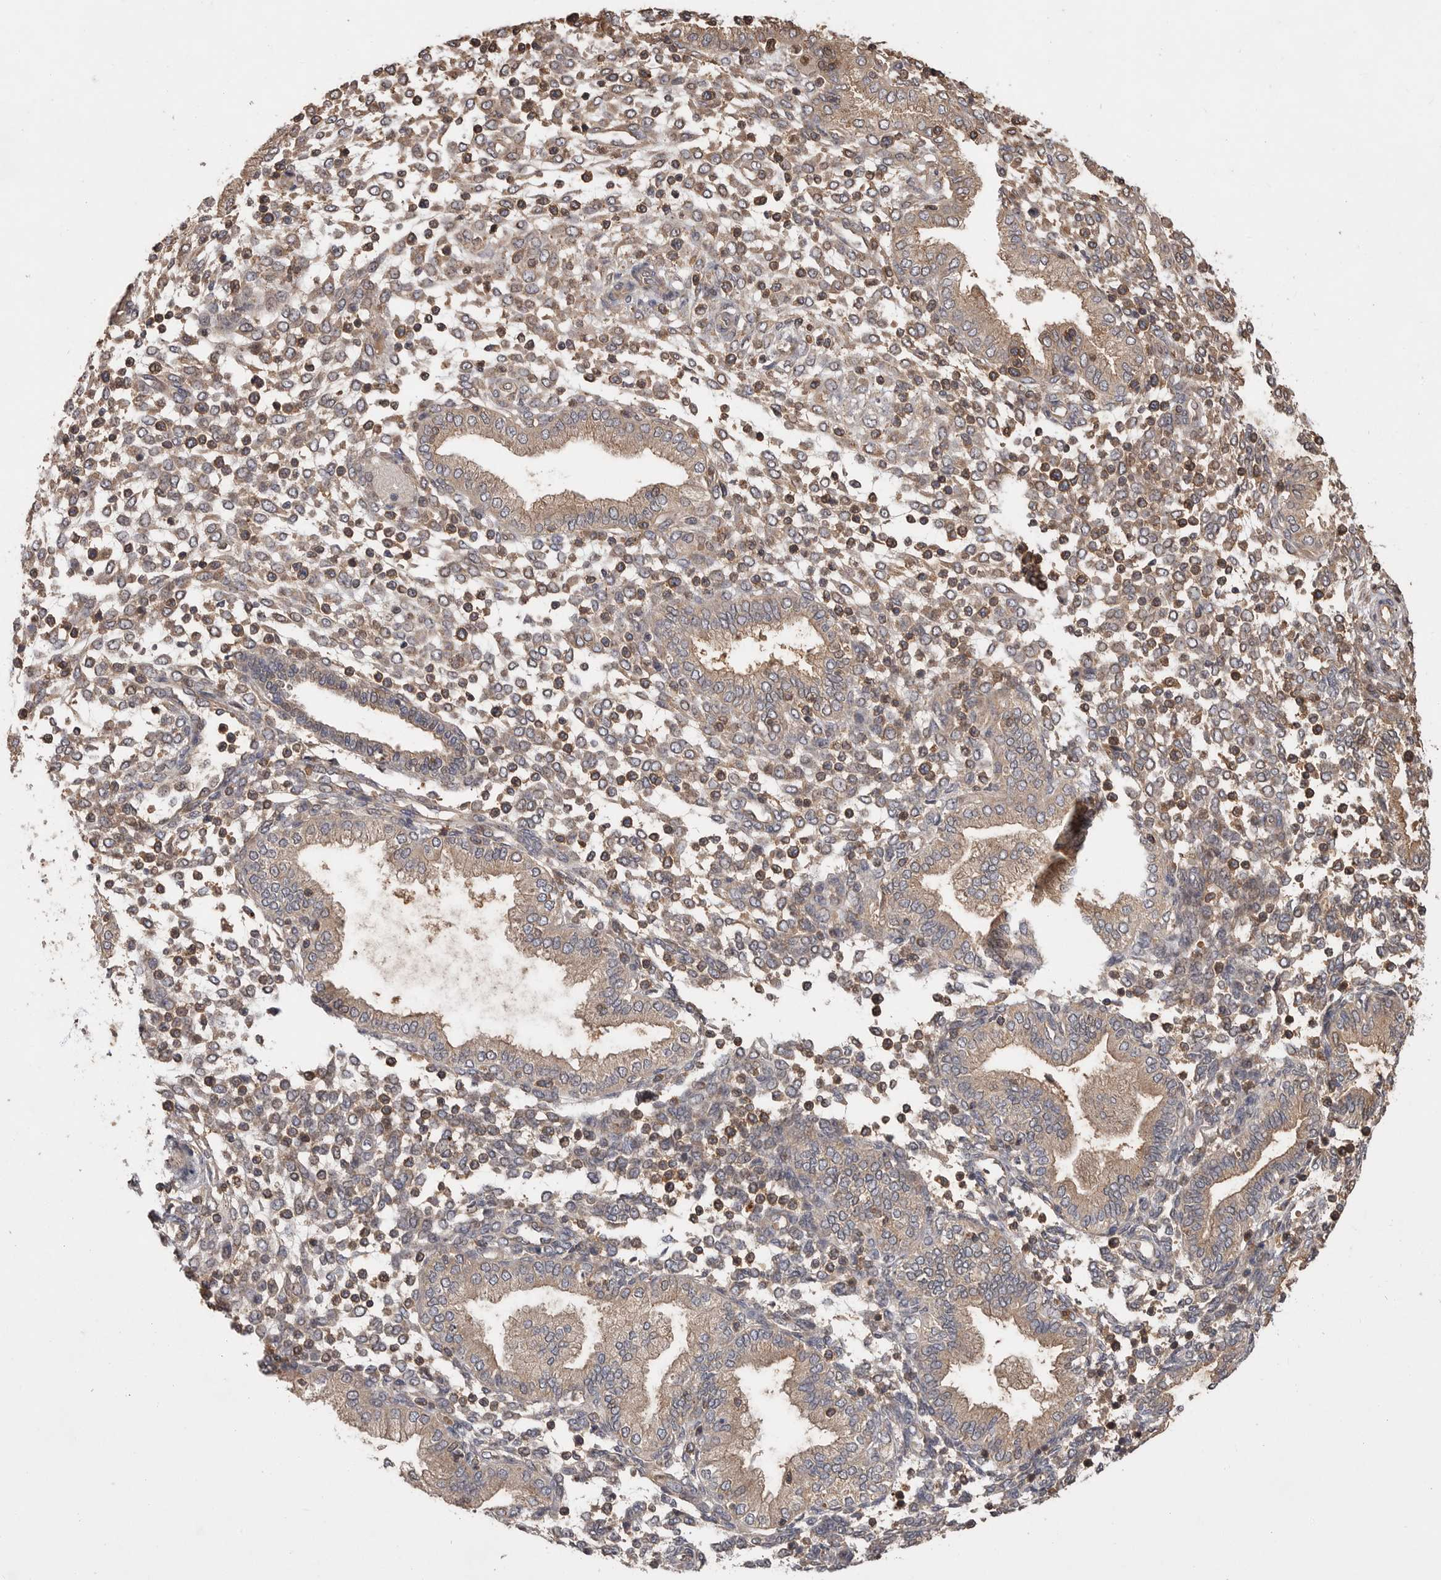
{"staining": {"intensity": "weak", "quantity": "25%-75%", "location": "cytoplasmic/membranous"}, "tissue": "endometrium", "cell_type": "Cells in endometrial stroma", "image_type": "normal", "snomed": [{"axis": "morphology", "description": "Normal tissue, NOS"}, {"axis": "topography", "description": "Endometrium"}], "caption": "IHC histopathology image of benign endometrium: endometrium stained using IHC displays low levels of weak protein expression localized specifically in the cytoplasmic/membranous of cells in endometrial stroma, appearing as a cytoplasmic/membranous brown color.", "gene": "VN1R4", "patient": {"sex": "female", "age": 53}}